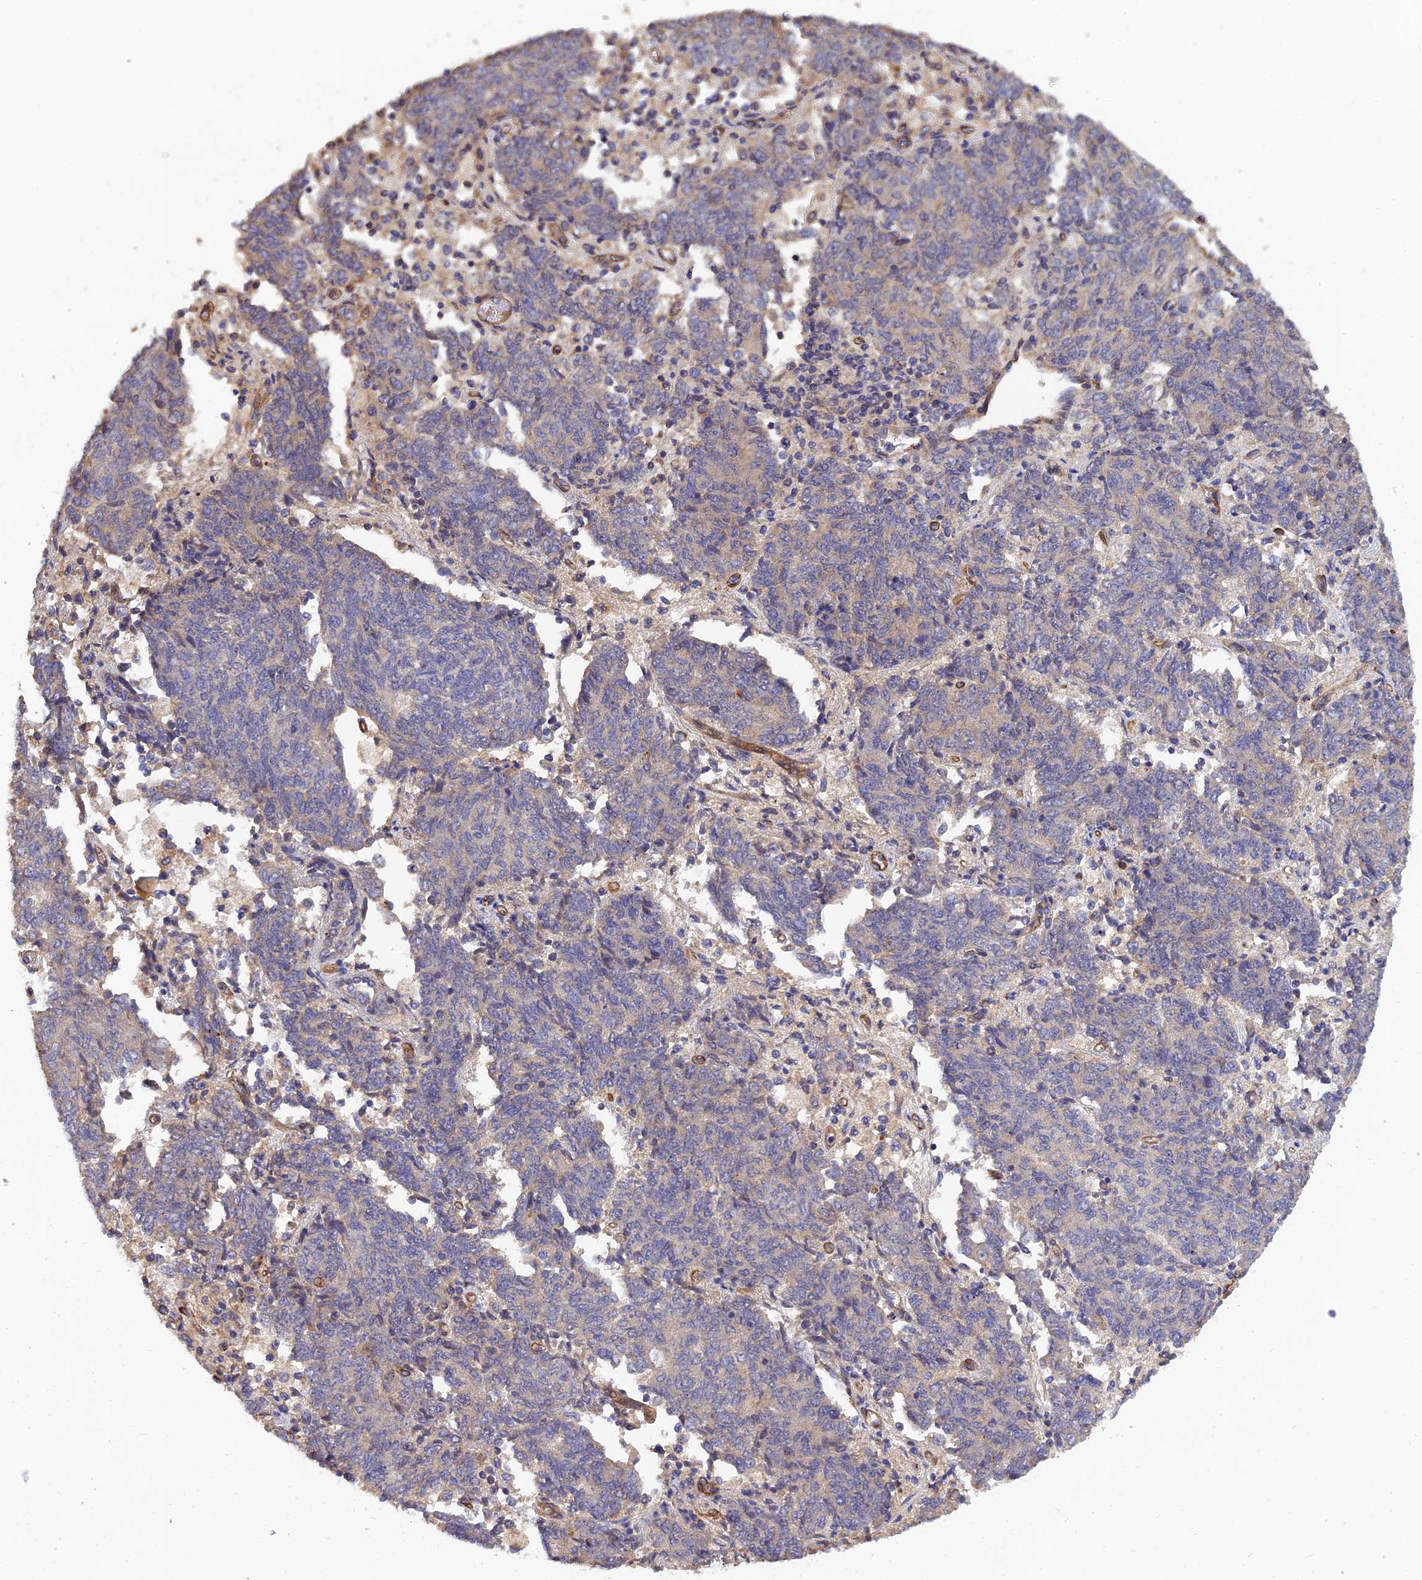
{"staining": {"intensity": "negative", "quantity": "none", "location": "none"}, "tissue": "endometrial cancer", "cell_type": "Tumor cells", "image_type": "cancer", "snomed": [{"axis": "morphology", "description": "Adenocarcinoma, NOS"}, {"axis": "topography", "description": "Endometrium"}], "caption": "Tumor cells show no significant protein staining in endometrial cancer.", "gene": "MRPL35", "patient": {"sex": "female", "age": 80}}